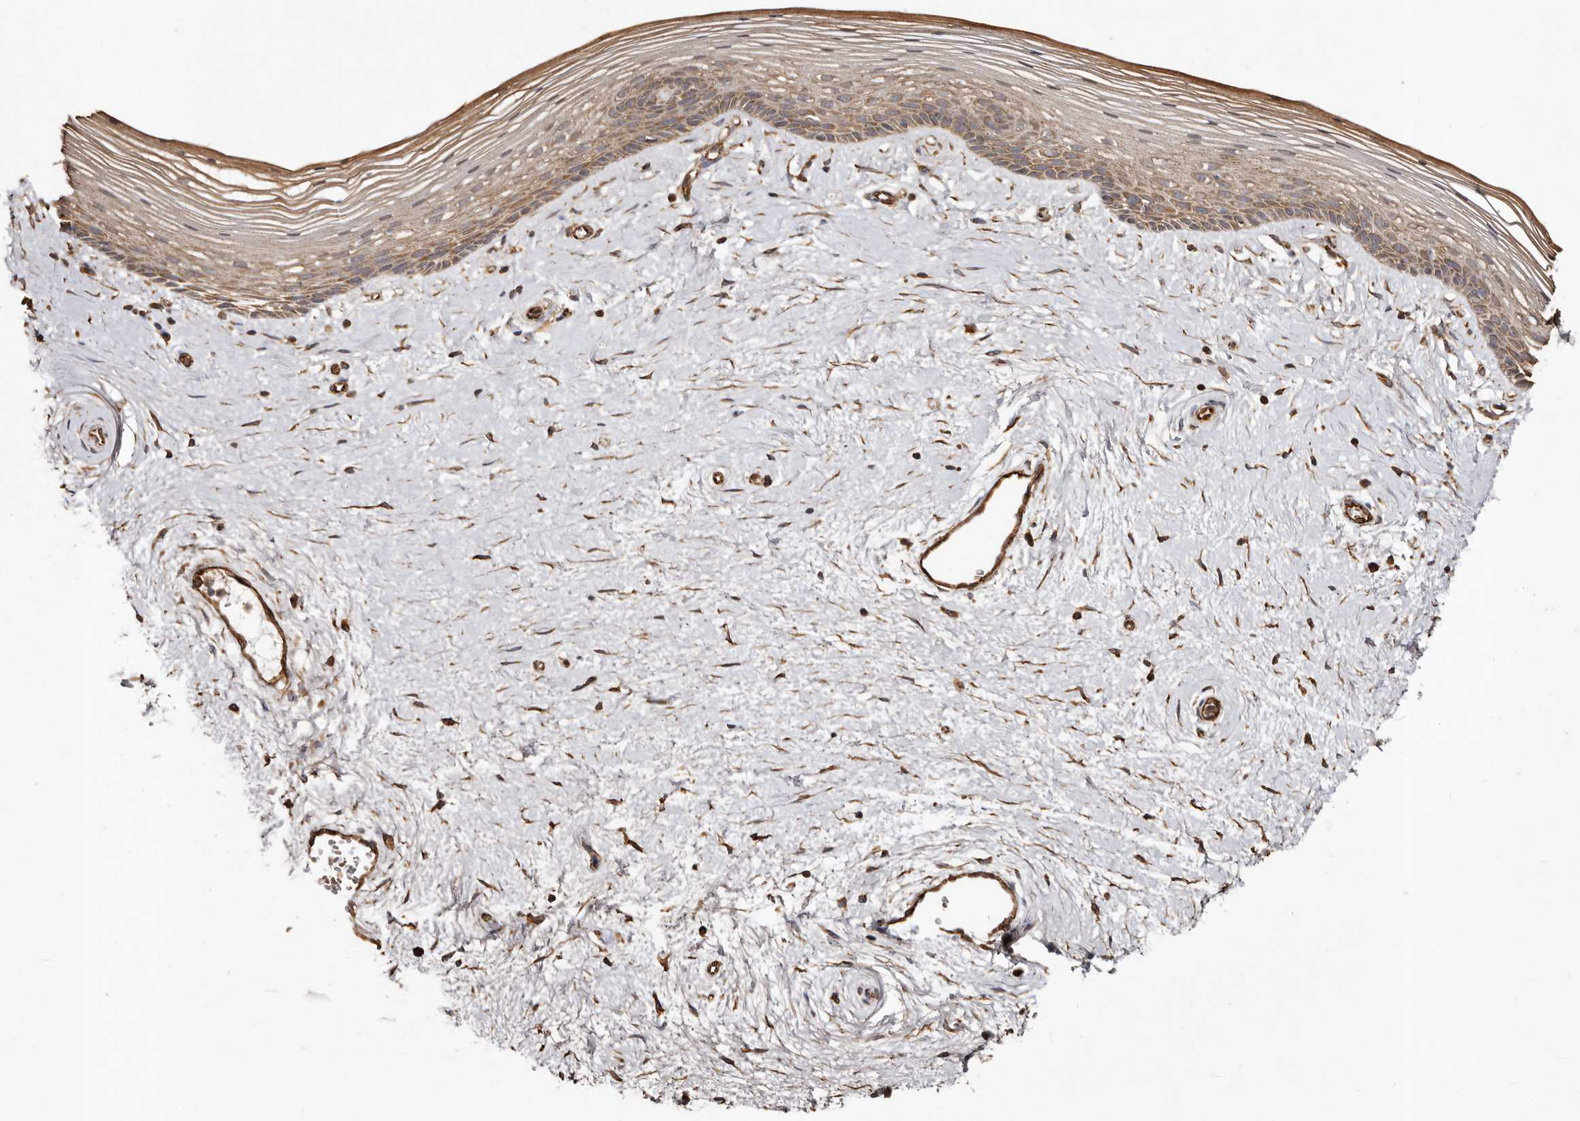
{"staining": {"intensity": "moderate", "quantity": ">75%", "location": "cytoplasmic/membranous"}, "tissue": "vagina", "cell_type": "Squamous epithelial cells", "image_type": "normal", "snomed": [{"axis": "morphology", "description": "Normal tissue, NOS"}, {"axis": "topography", "description": "Vagina"}], "caption": "This image reveals immunohistochemistry staining of benign vagina, with medium moderate cytoplasmic/membranous staining in approximately >75% of squamous epithelial cells.", "gene": "MACC1", "patient": {"sex": "female", "age": 46}}